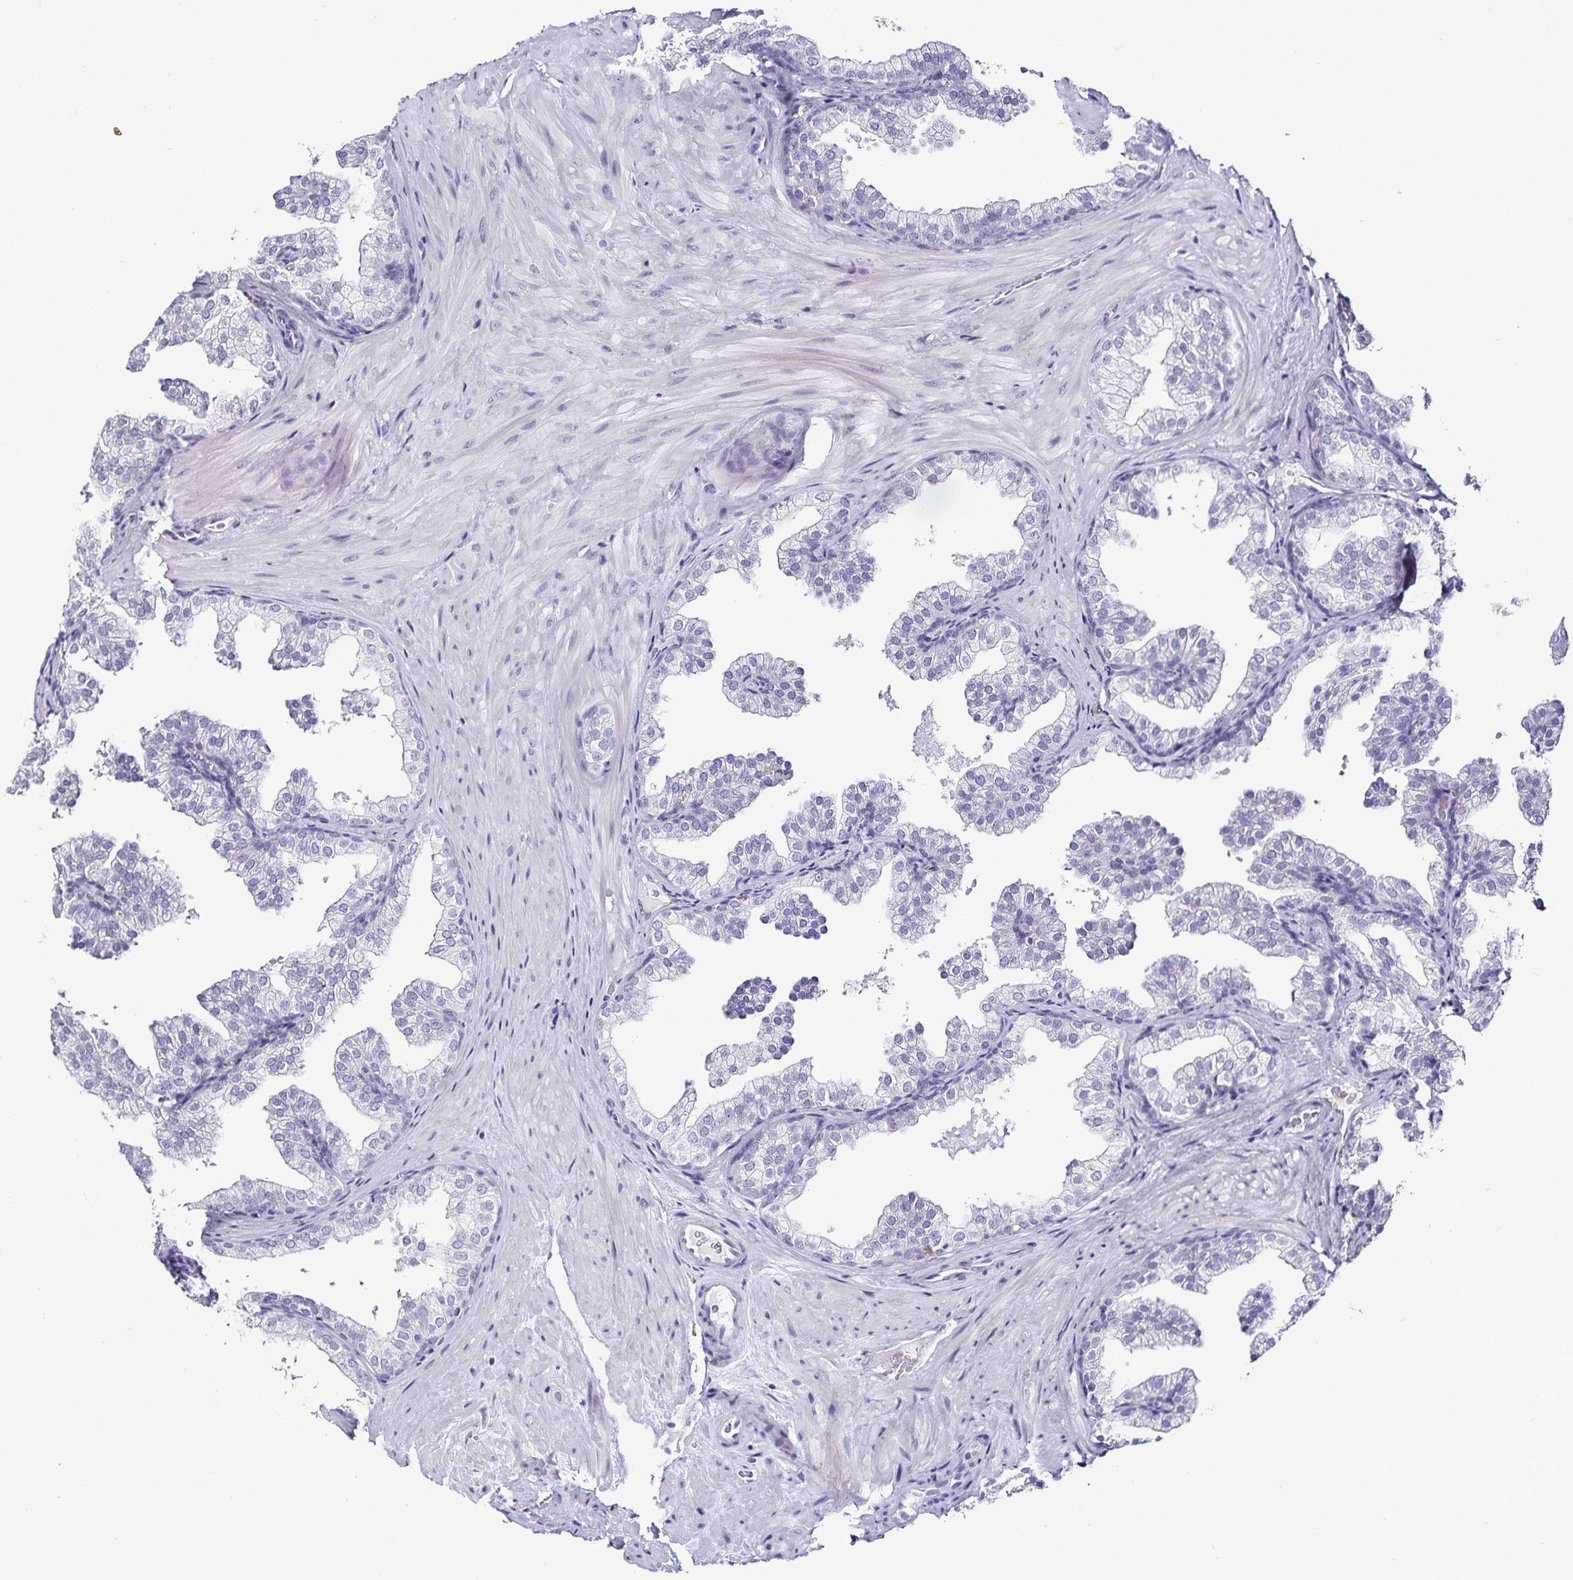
{"staining": {"intensity": "negative", "quantity": "none", "location": "none"}, "tissue": "prostate", "cell_type": "Glandular cells", "image_type": "normal", "snomed": [{"axis": "morphology", "description": "Normal tissue, NOS"}, {"axis": "topography", "description": "Prostate"}], "caption": "Glandular cells show no significant protein expression in benign prostate. The staining is performed using DAB (3,3'-diaminobenzidine) brown chromogen with nuclei counter-stained in using hematoxylin.", "gene": "TSPAN7", "patient": {"sex": "male", "age": 37}}